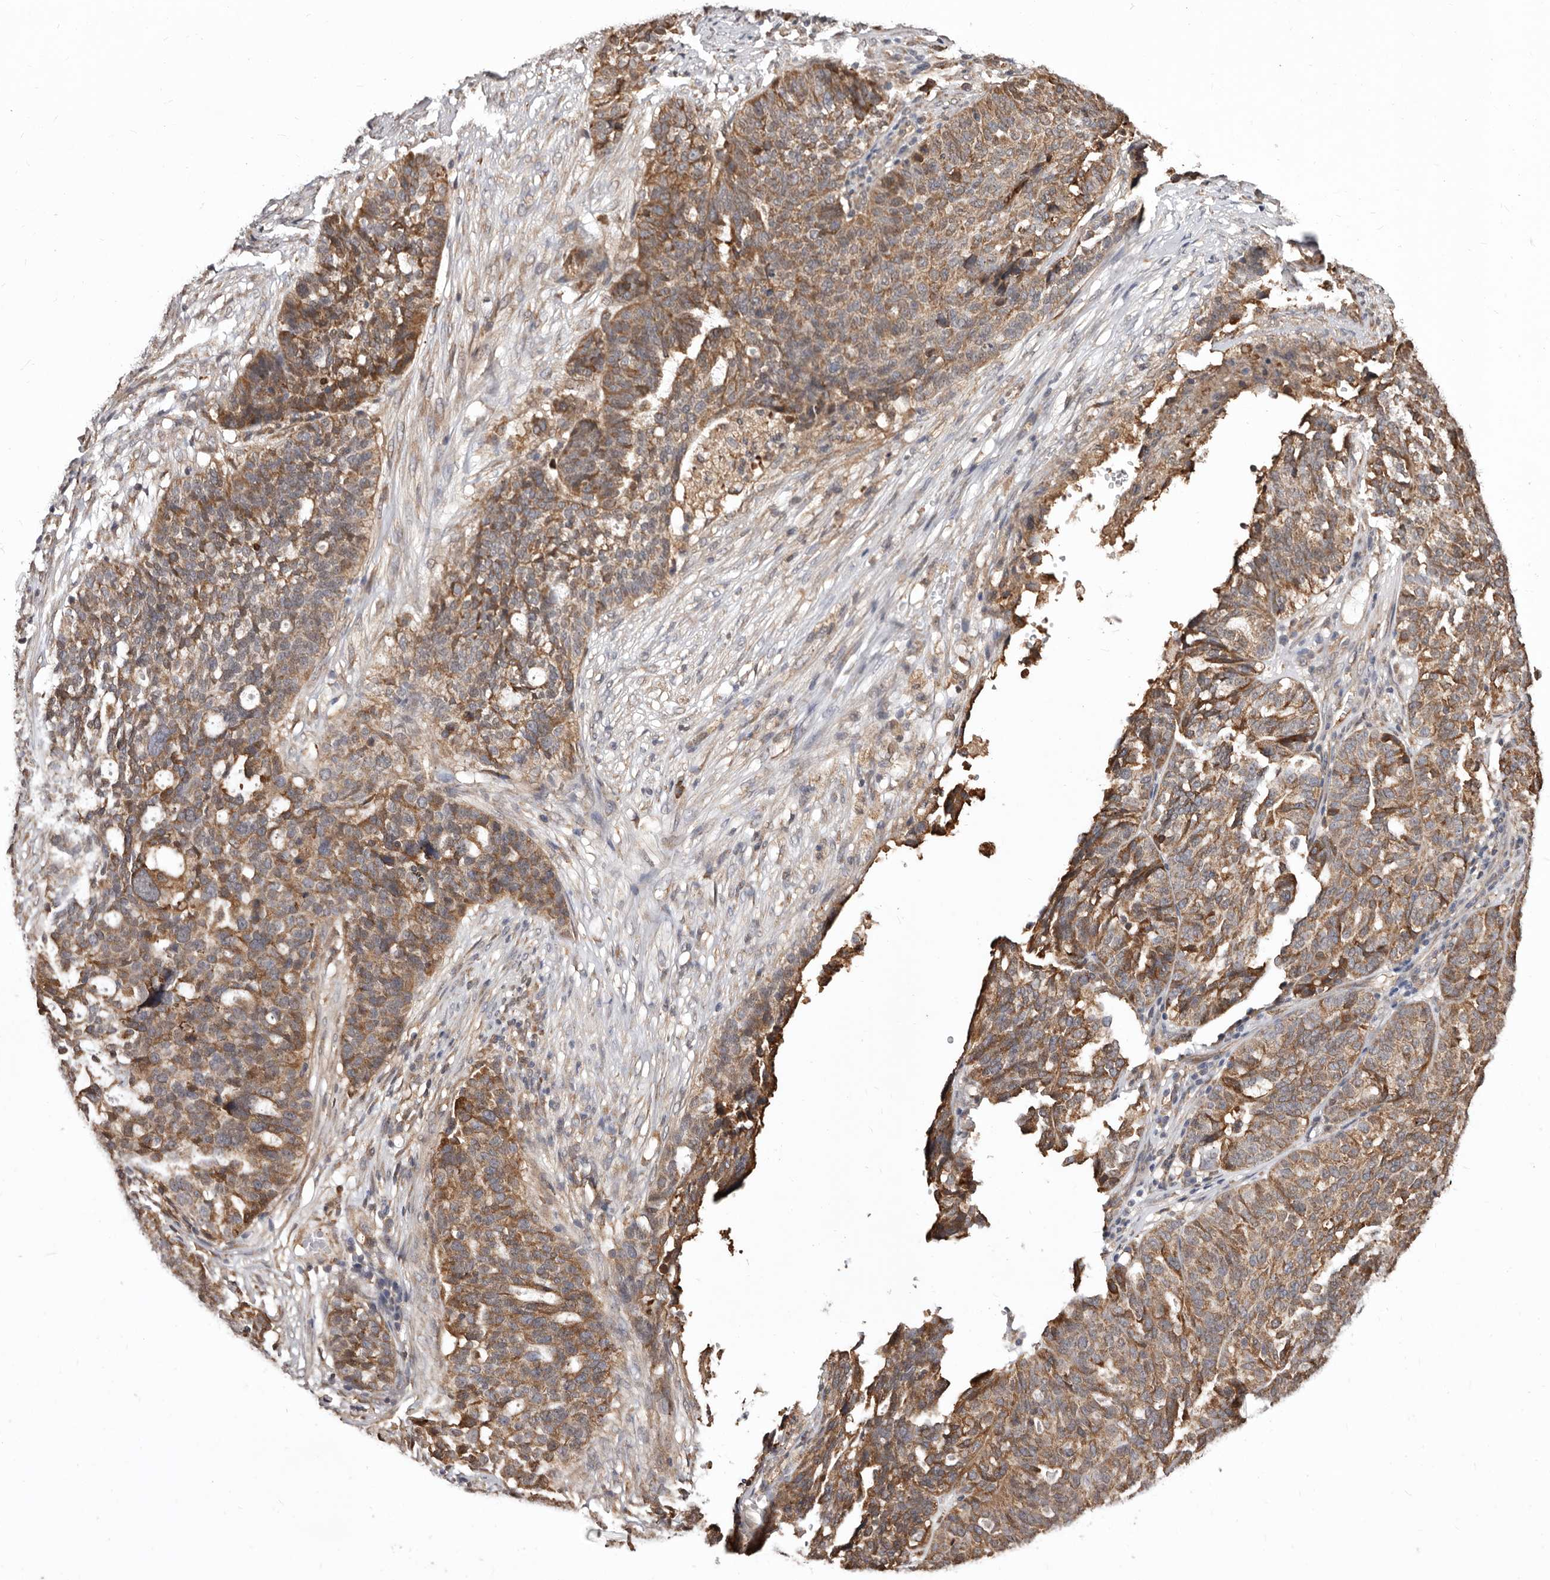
{"staining": {"intensity": "moderate", "quantity": ">75%", "location": "cytoplasmic/membranous"}, "tissue": "ovarian cancer", "cell_type": "Tumor cells", "image_type": "cancer", "snomed": [{"axis": "morphology", "description": "Cystadenocarcinoma, serous, NOS"}, {"axis": "topography", "description": "Ovary"}], "caption": "An image showing moderate cytoplasmic/membranous staining in approximately >75% of tumor cells in ovarian serous cystadenocarcinoma, as visualized by brown immunohistochemical staining.", "gene": "RRM2B", "patient": {"sex": "female", "age": 59}}